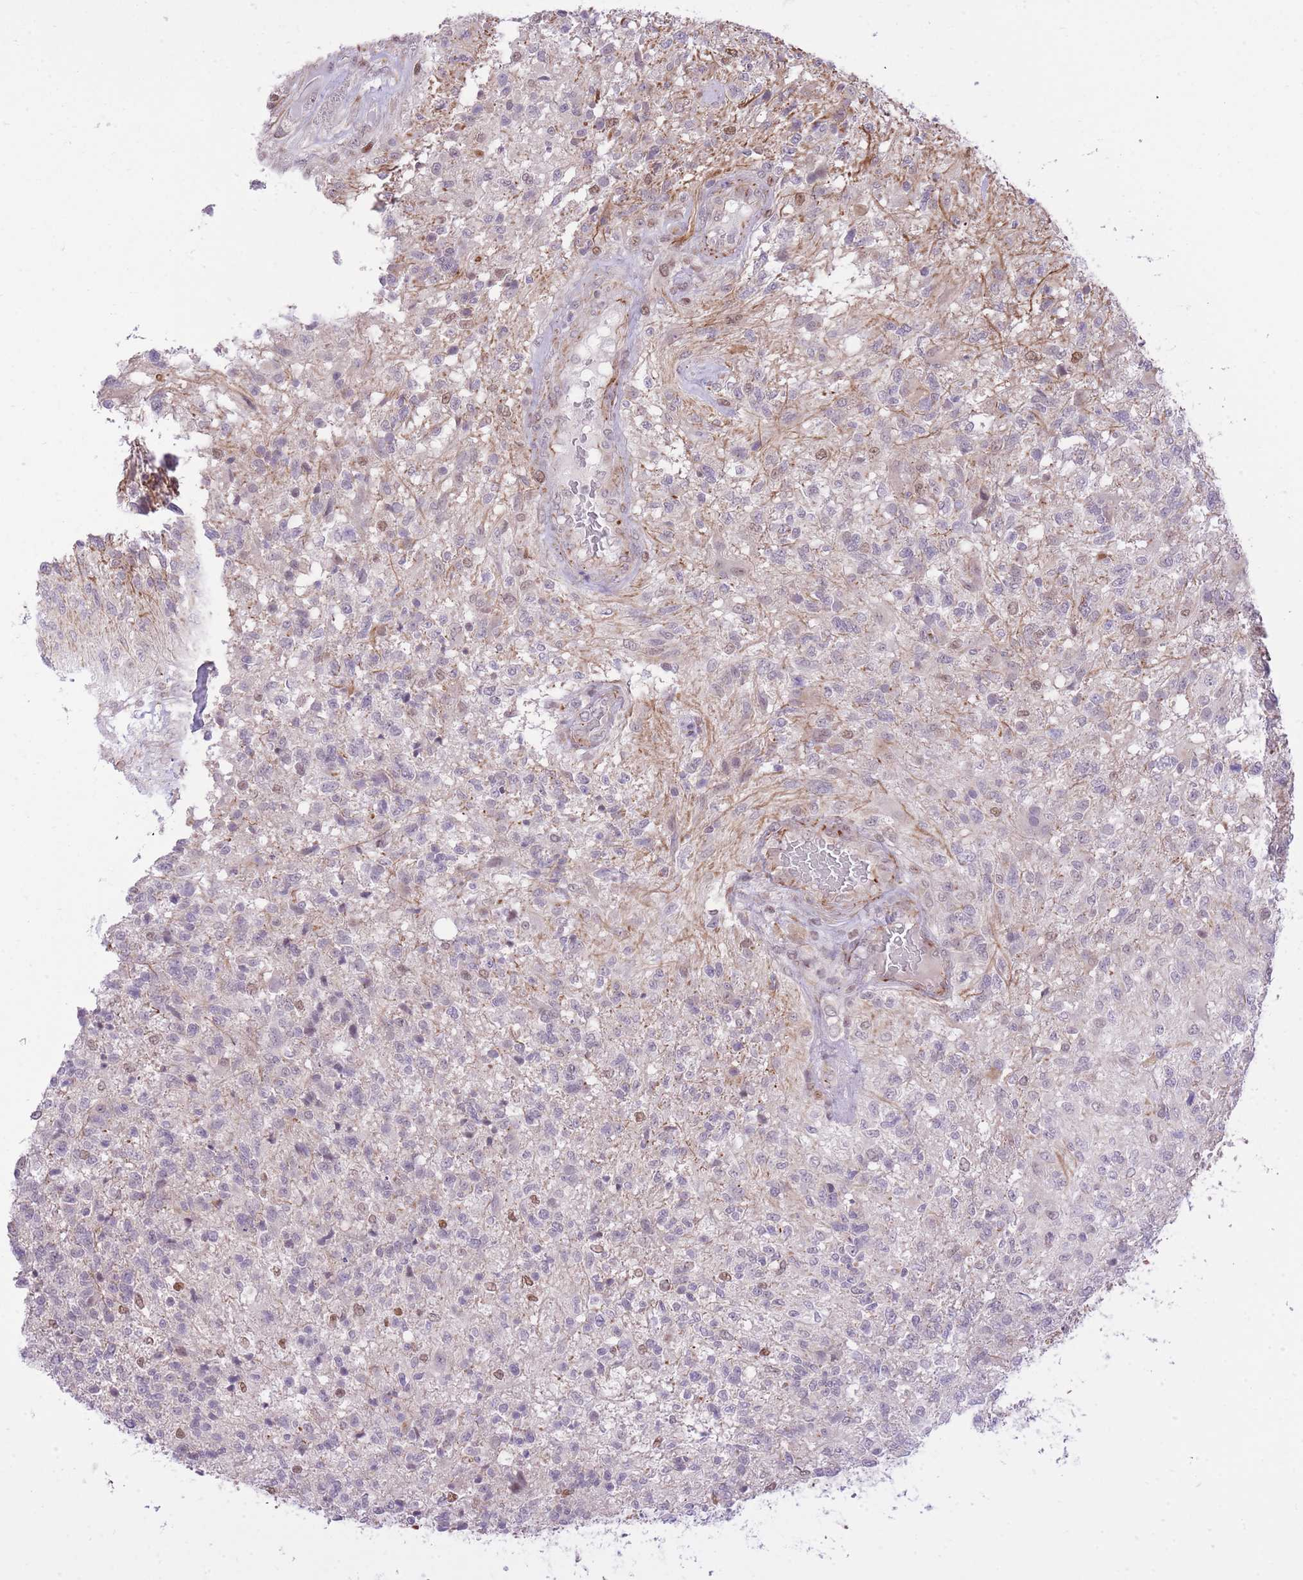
{"staining": {"intensity": "negative", "quantity": "none", "location": "none"}, "tissue": "glioma", "cell_type": "Tumor cells", "image_type": "cancer", "snomed": [{"axis": "morphology", "description": "Glioma, malignant, High grade"}, {"axis": "topography", "description": "Brain"}], "caption": "The histopathology image demonstrates no significant staining in tumor cells of high-grade glioma (malignant).", "gene": "ELL", "patient": {"sex": "male", "age": 56}}